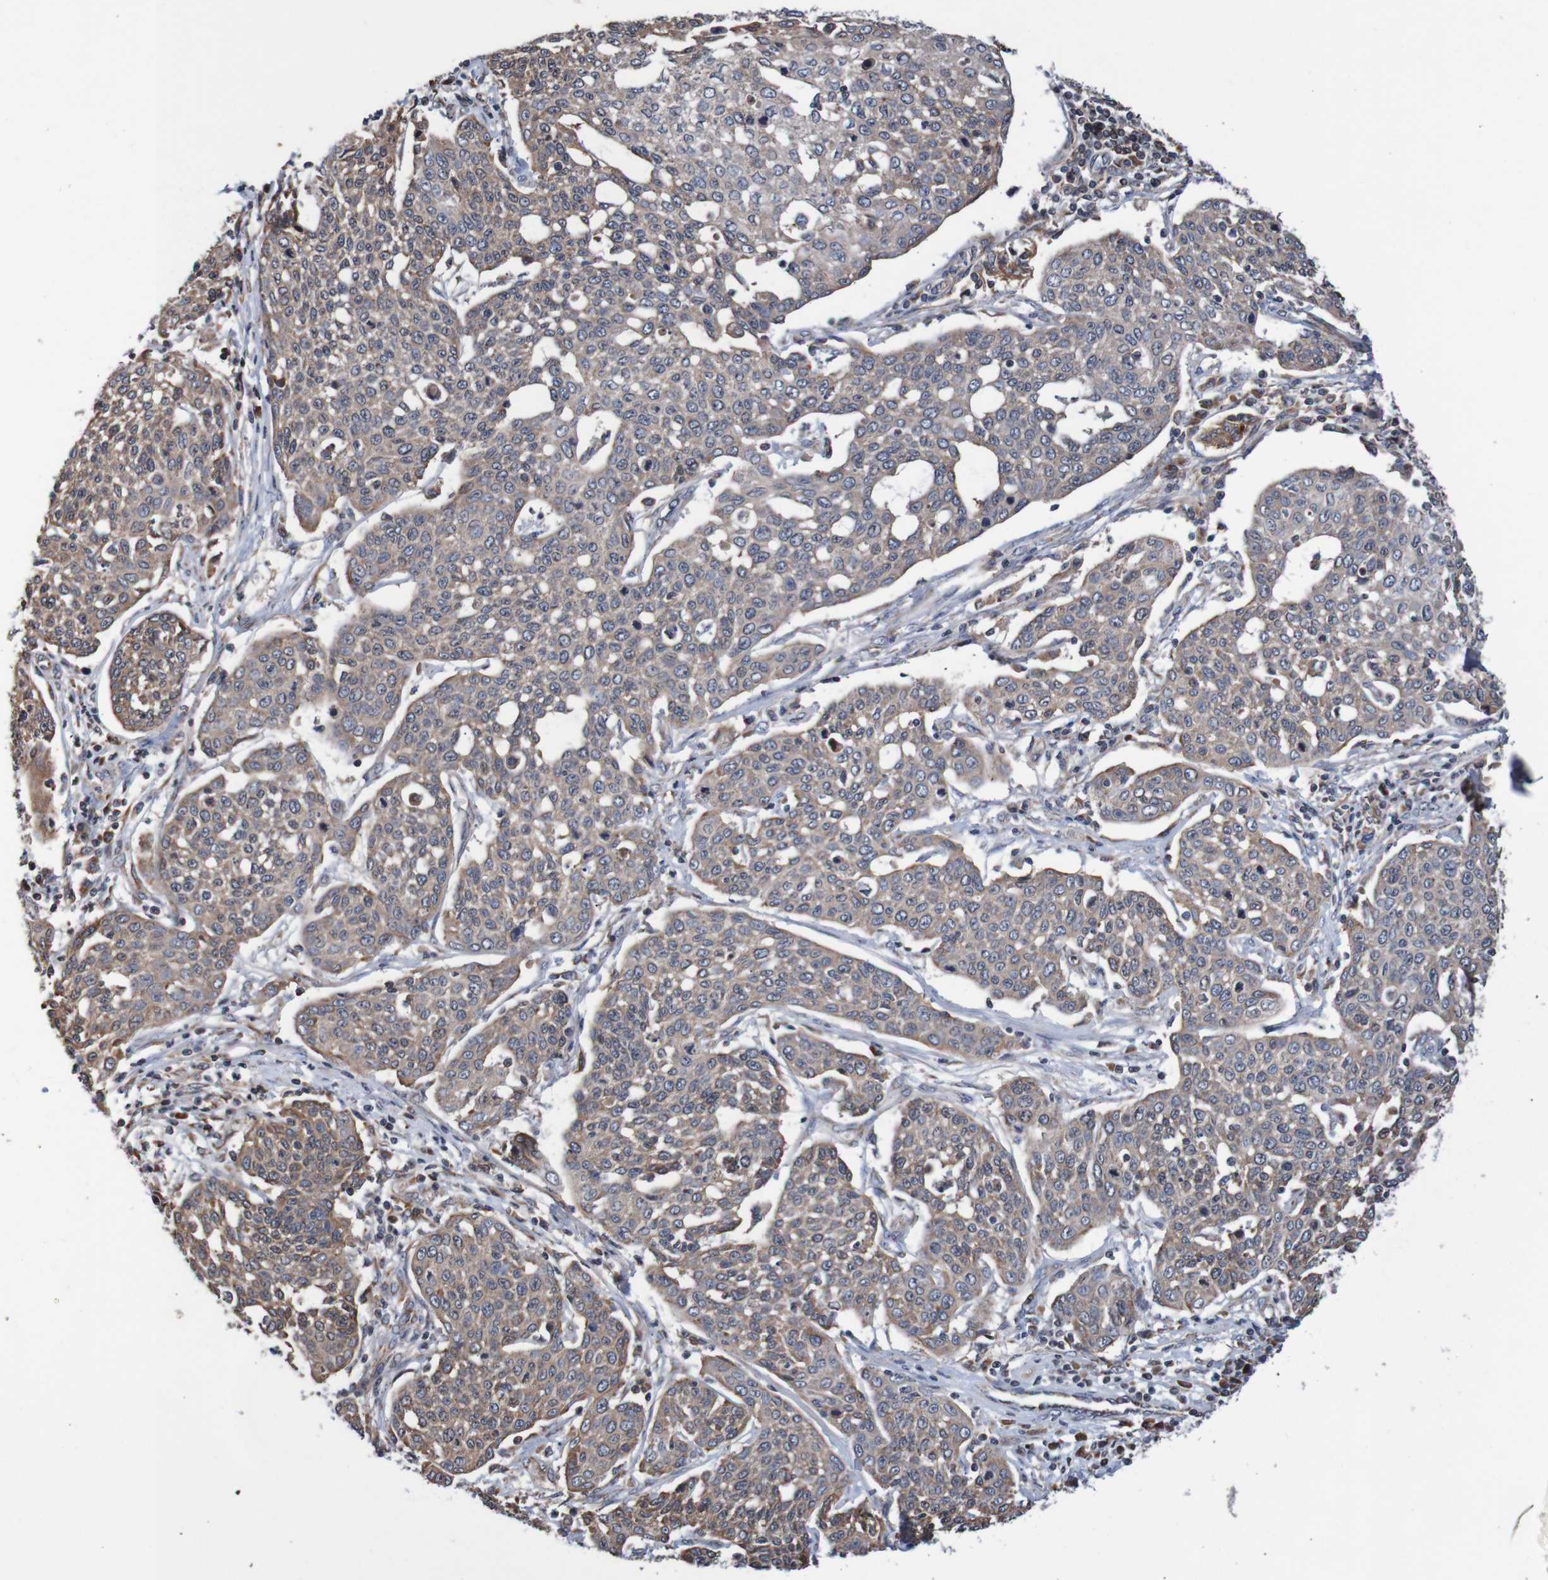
{"staining": {"intensity": "moderate", "quantity": "25%-75%", "location": "cytoplasmic/membranous"}, "tissue": "cervical cancer", "cell_type": "Tumor cells", "image_type": "cancer", "snomed": [{"axis": "morphology", "description": "Squamous cell carcinoma, NOS"}, {"axis": "topography", "description": "Cervix"}], "caption": "DAB immunohistochemical staining of human cervical cancer (squamous cell carcinoma) displays moderate cytoplasmic/membranous protein expression in approximately 25%-75% of tumor cells.", "gene": "AXIN1", "patient": {"sex": "female", "age": 34}}